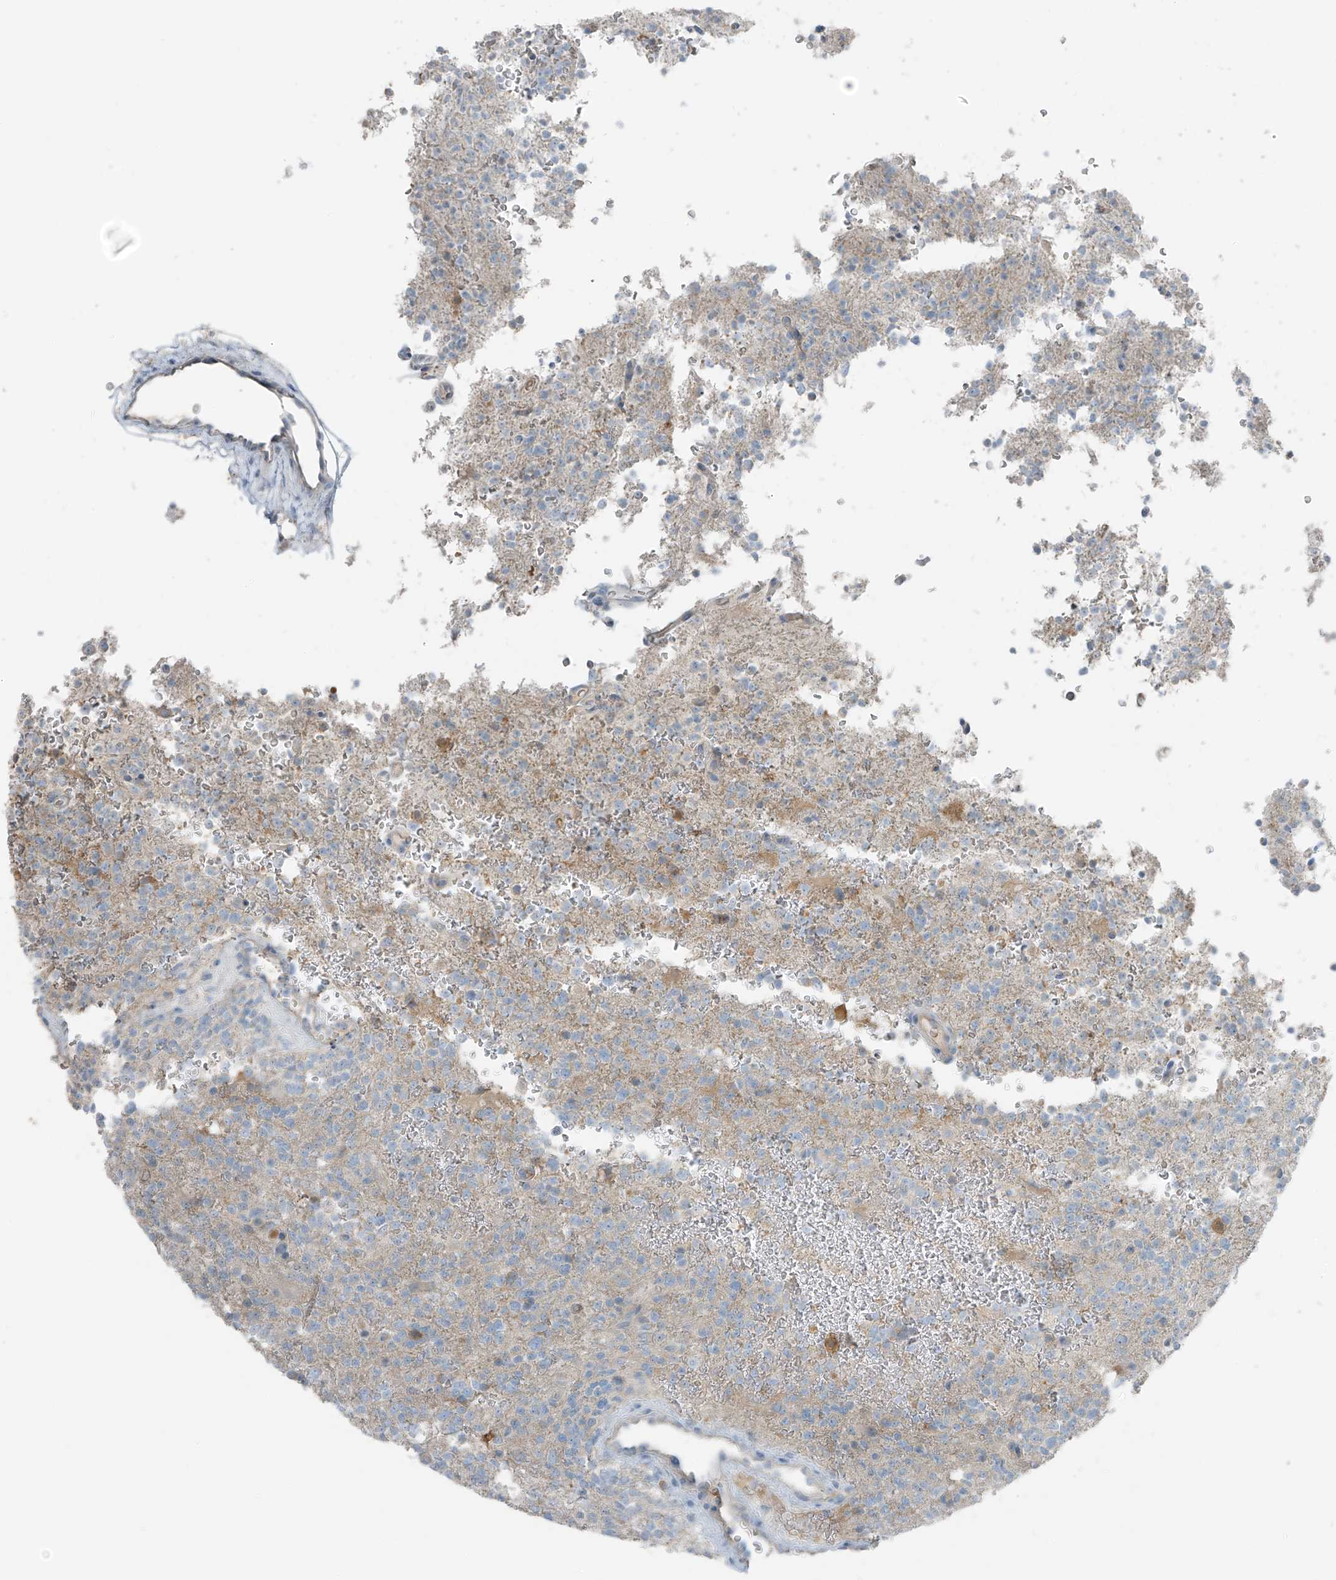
{"staining": {"intensity": "negative", "quantity": "none", "location": "none"}, "tissue": "glioma", "cell_type": "Tumor cells", "image_type": "cancer", "snomed": [{"axis": "morphology", "description": "Glioma, malignant, High grade"}, {"axis": "topography", "description": "Brain"}], "caption": "IHC micrograph of neoplastic tissue: glioma stained with DAB (3,3'-diaminobenzidine) shows no significant protein positivity in tumor cells.", "gene": "FAM131C", "patient": {"sex": "female", "age": 62}}